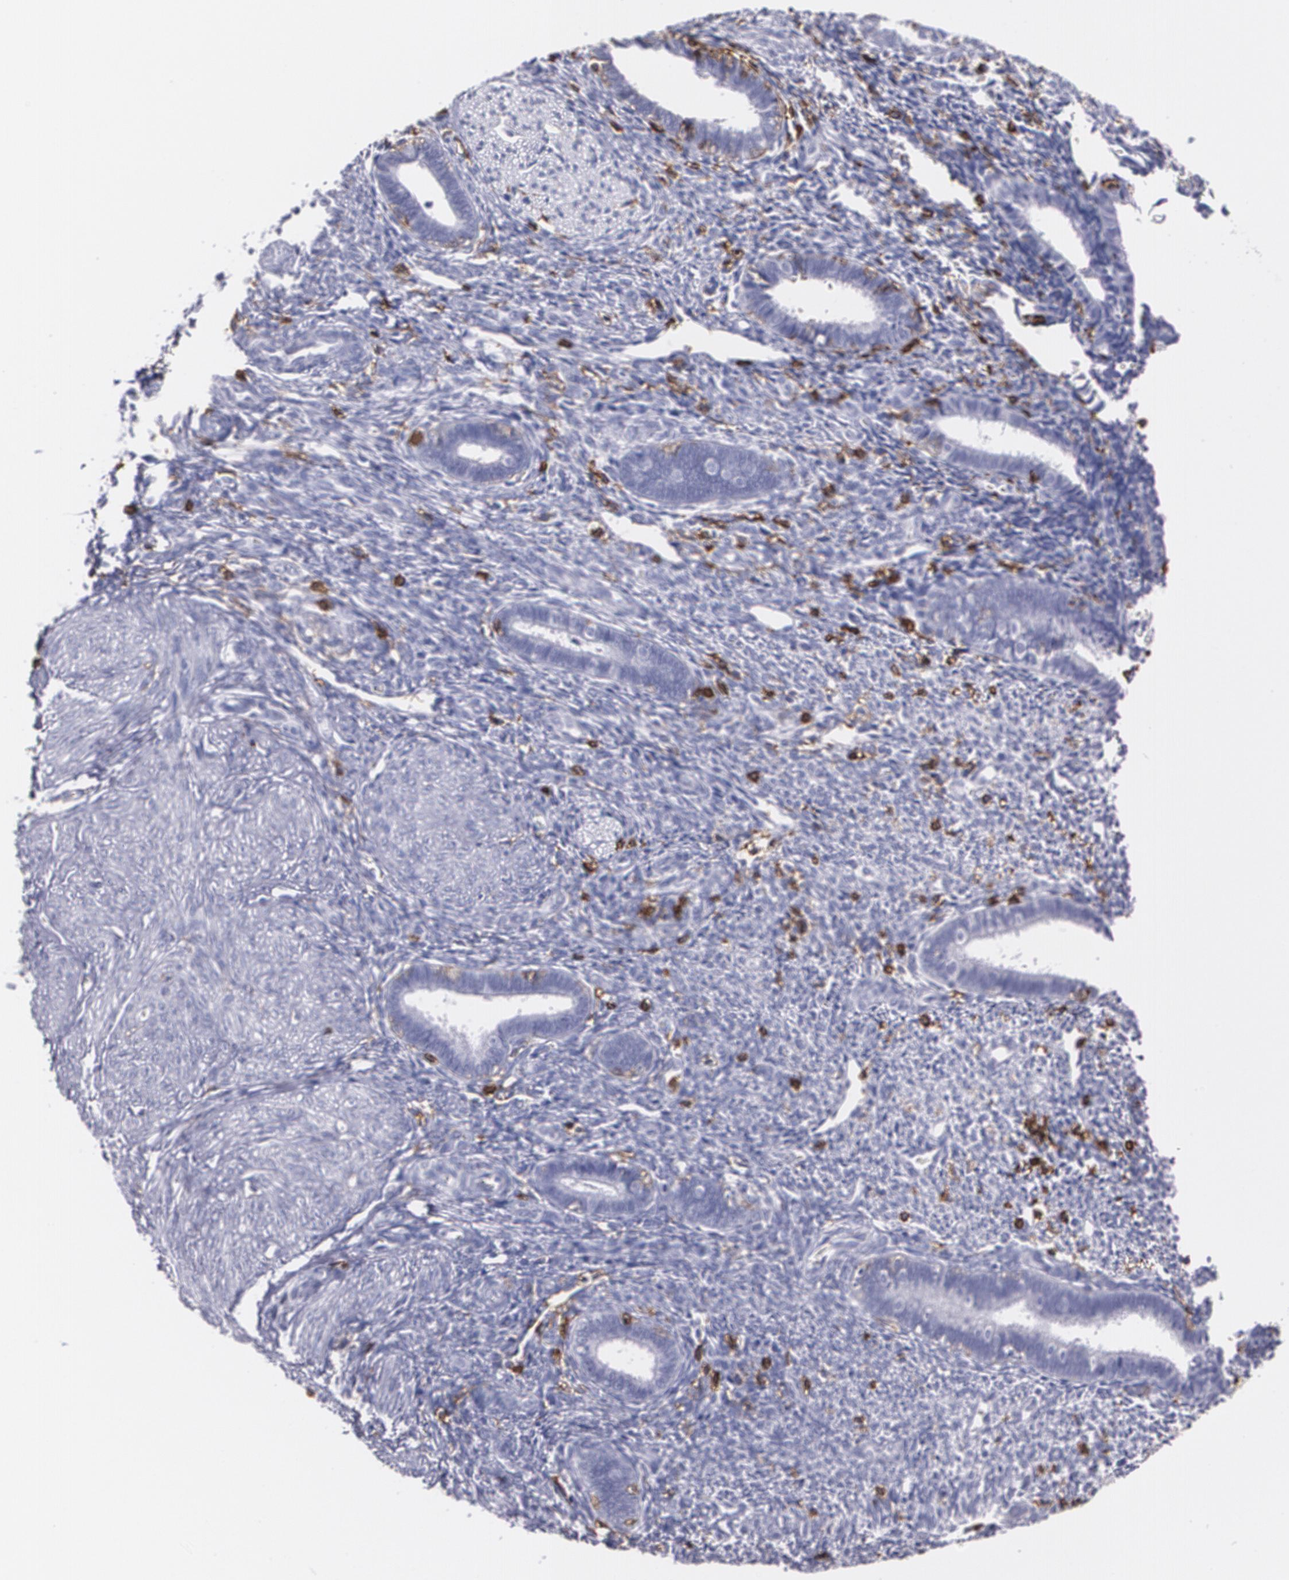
{"staining": {"intensity": "negative", "quantity": "none", "location": "none"}, "tissue": "endometrium", "cell_type": "Cells in endometrial stroma", "image_type": "normal", "snomed": [{"axis": "morphology", "description": "Normal tissue, NOS"}, {"axis": "topography", "description": "Endometrium"}], "caption": "Endometrium stained for a protein using IHC demonstrates no expression cells in endometrial stroma.", "gene": "PTPRC", "patient": {"sex": "female", "age": 27}}